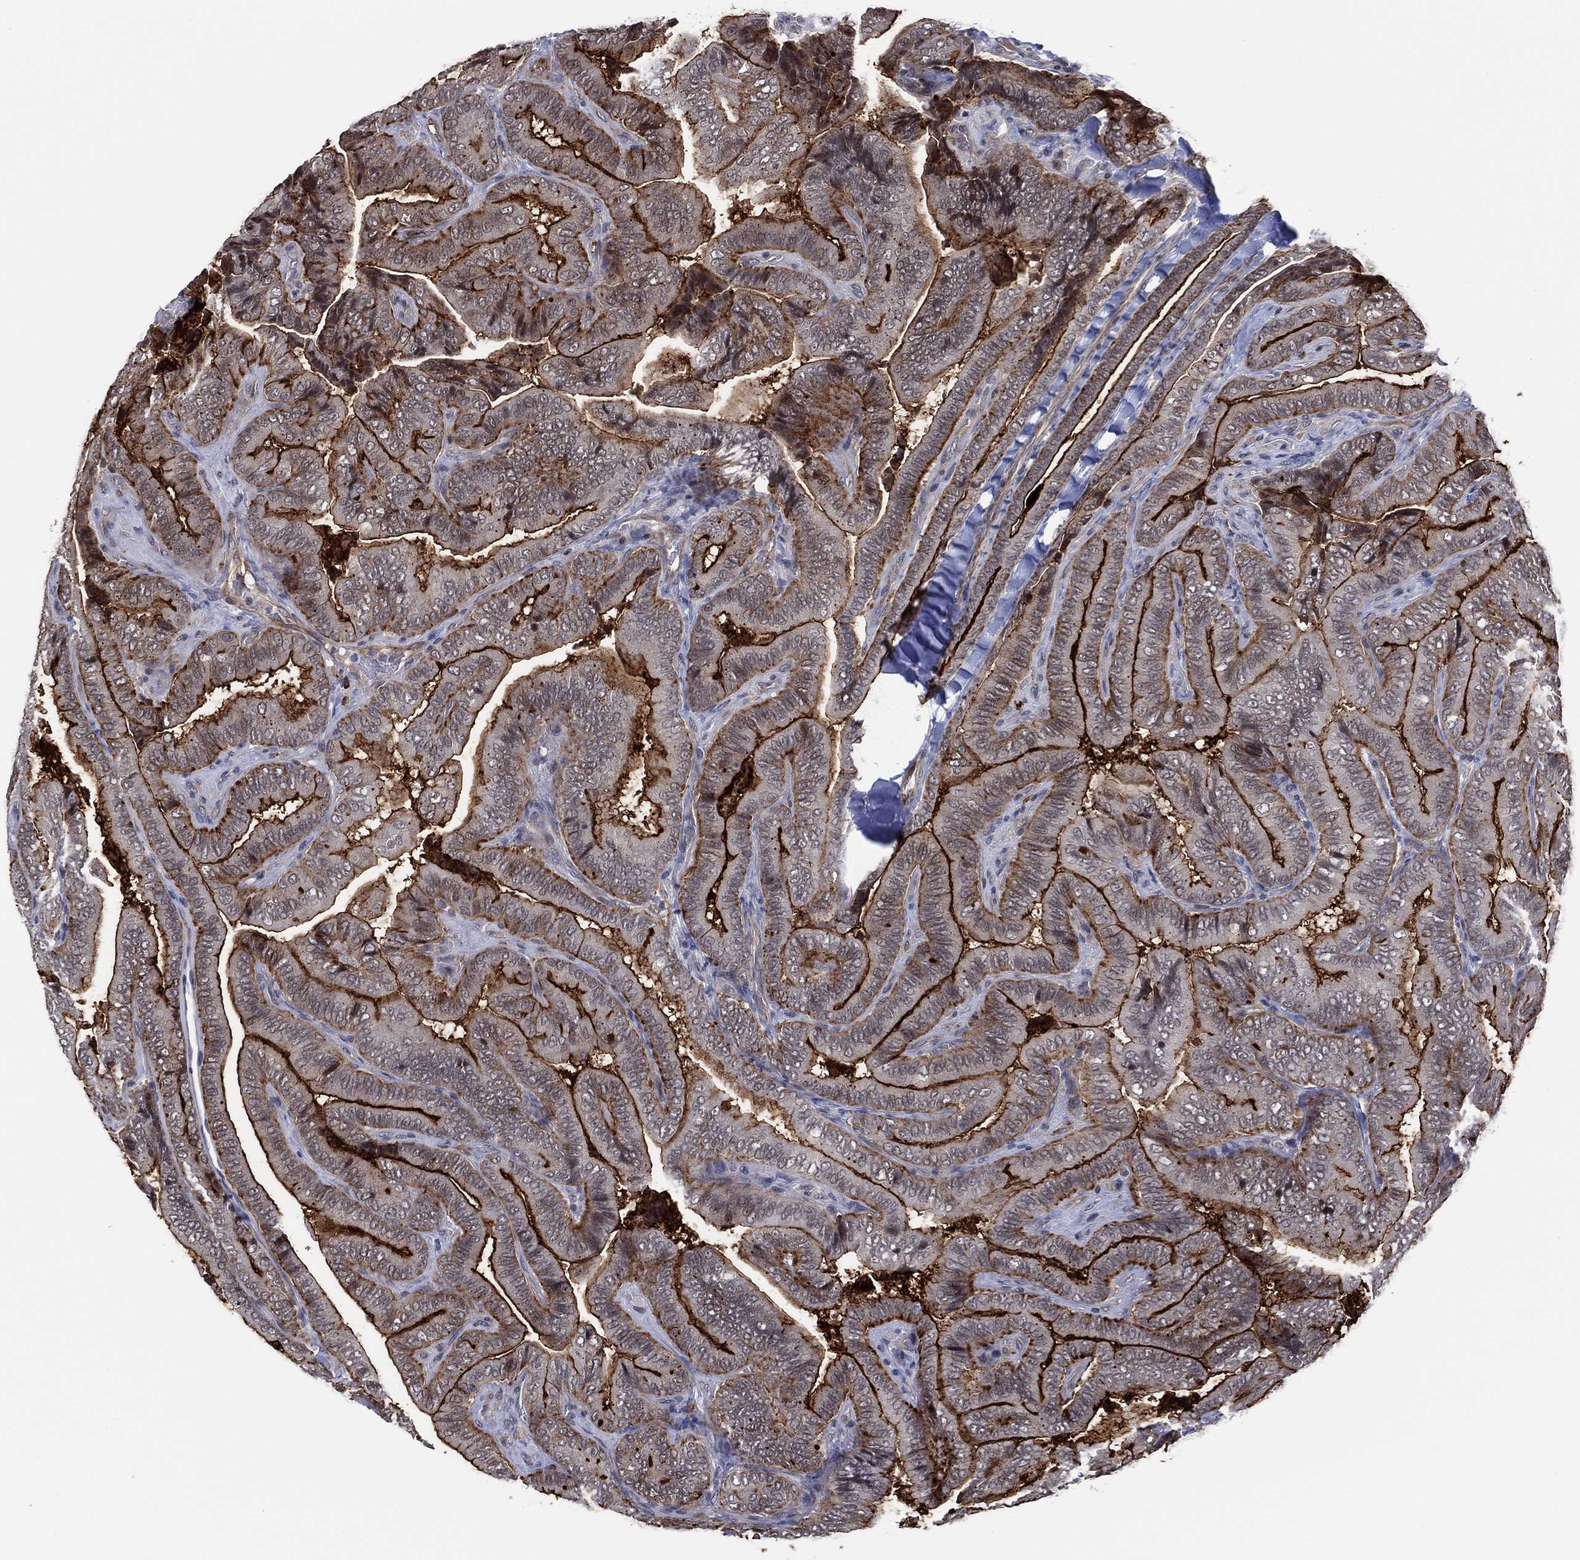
{"staining": {"intensity": "strong", "quantity": "25%-75%", "location": "cytoplasmic/membranous"}, "tissue": "thyroid cancer", "cell_type": "Tumor cells", "image_type": "cancer", "snomed": [{"axis": "morphology", "description": "Papillary adenocarcinoma, NOS"}, {"axis": "topography", "description": "Thyroid gland"}], "caption": "Protein staining of thyroid cancer tissue reveals strong cytoplasmic/membranous staining in approximately 25%-75% of tumor cells. (Stains: DAB in brown, nuclei in blue, Microscopy: brightfield microscopy at high magnification).", "gene": "DPP4", "patient": {"sex": "male", "age": 61}}